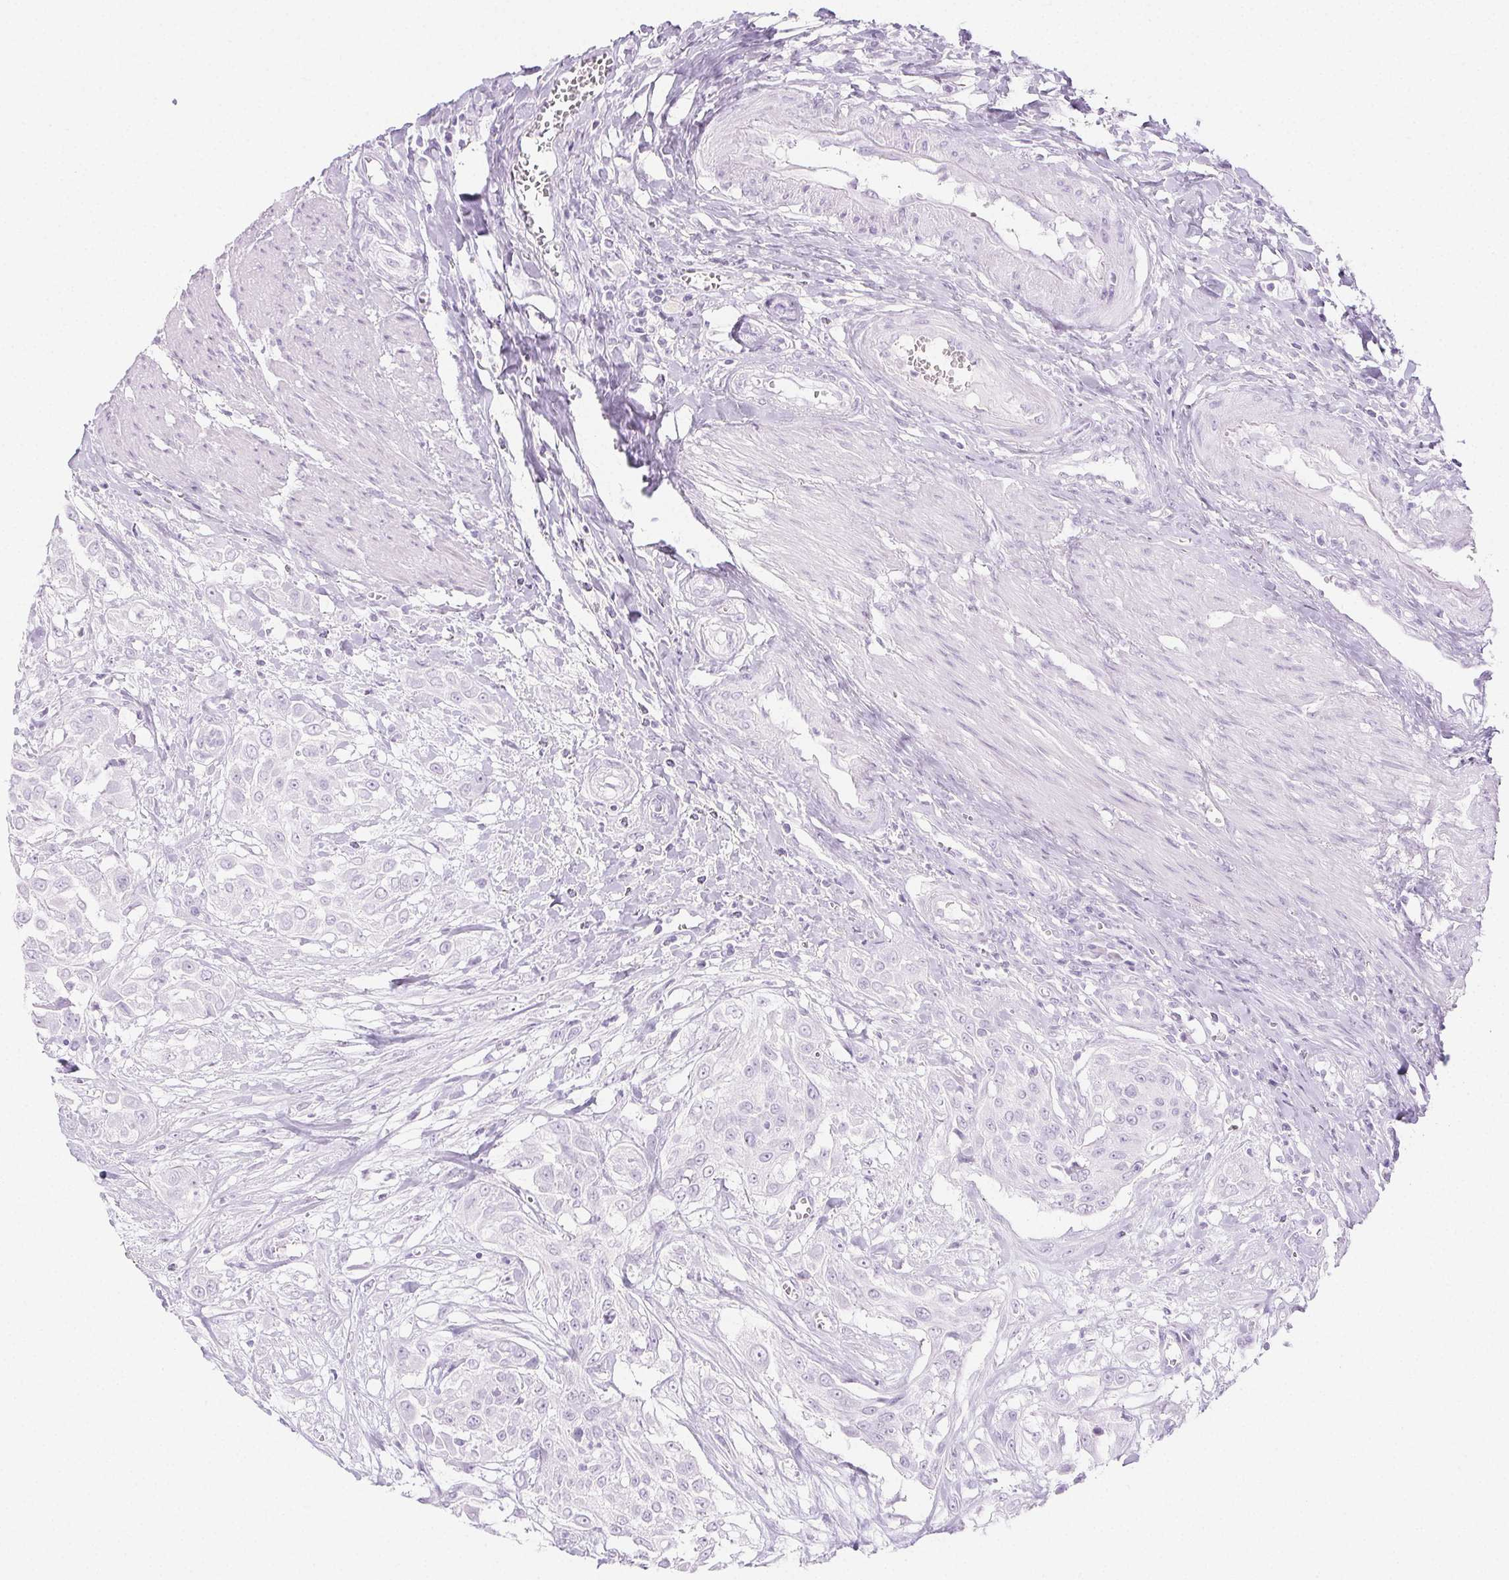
{"staining": {"intensity": "negative", "quantity": "none", "location": "none"}, "tissue": "urothelial cancer", "cell_type": "Tumor cells", "image_type": "cancer", "snomed": [{"axis": "morphology", "description": "Urothelial carcinoma, High grade"}, {"axis": "topography", "description": "Urinary bladder"}], "caption": "High power microscopy image of an immunohistochemistry (IHC) histopathology image of high-grade urothelial carcinoma, revealing no significant positivity in tumor cells. Nuclei are stained in blue.", "gene": "PI3", "patient": {"sex": "male", "age": 57}}